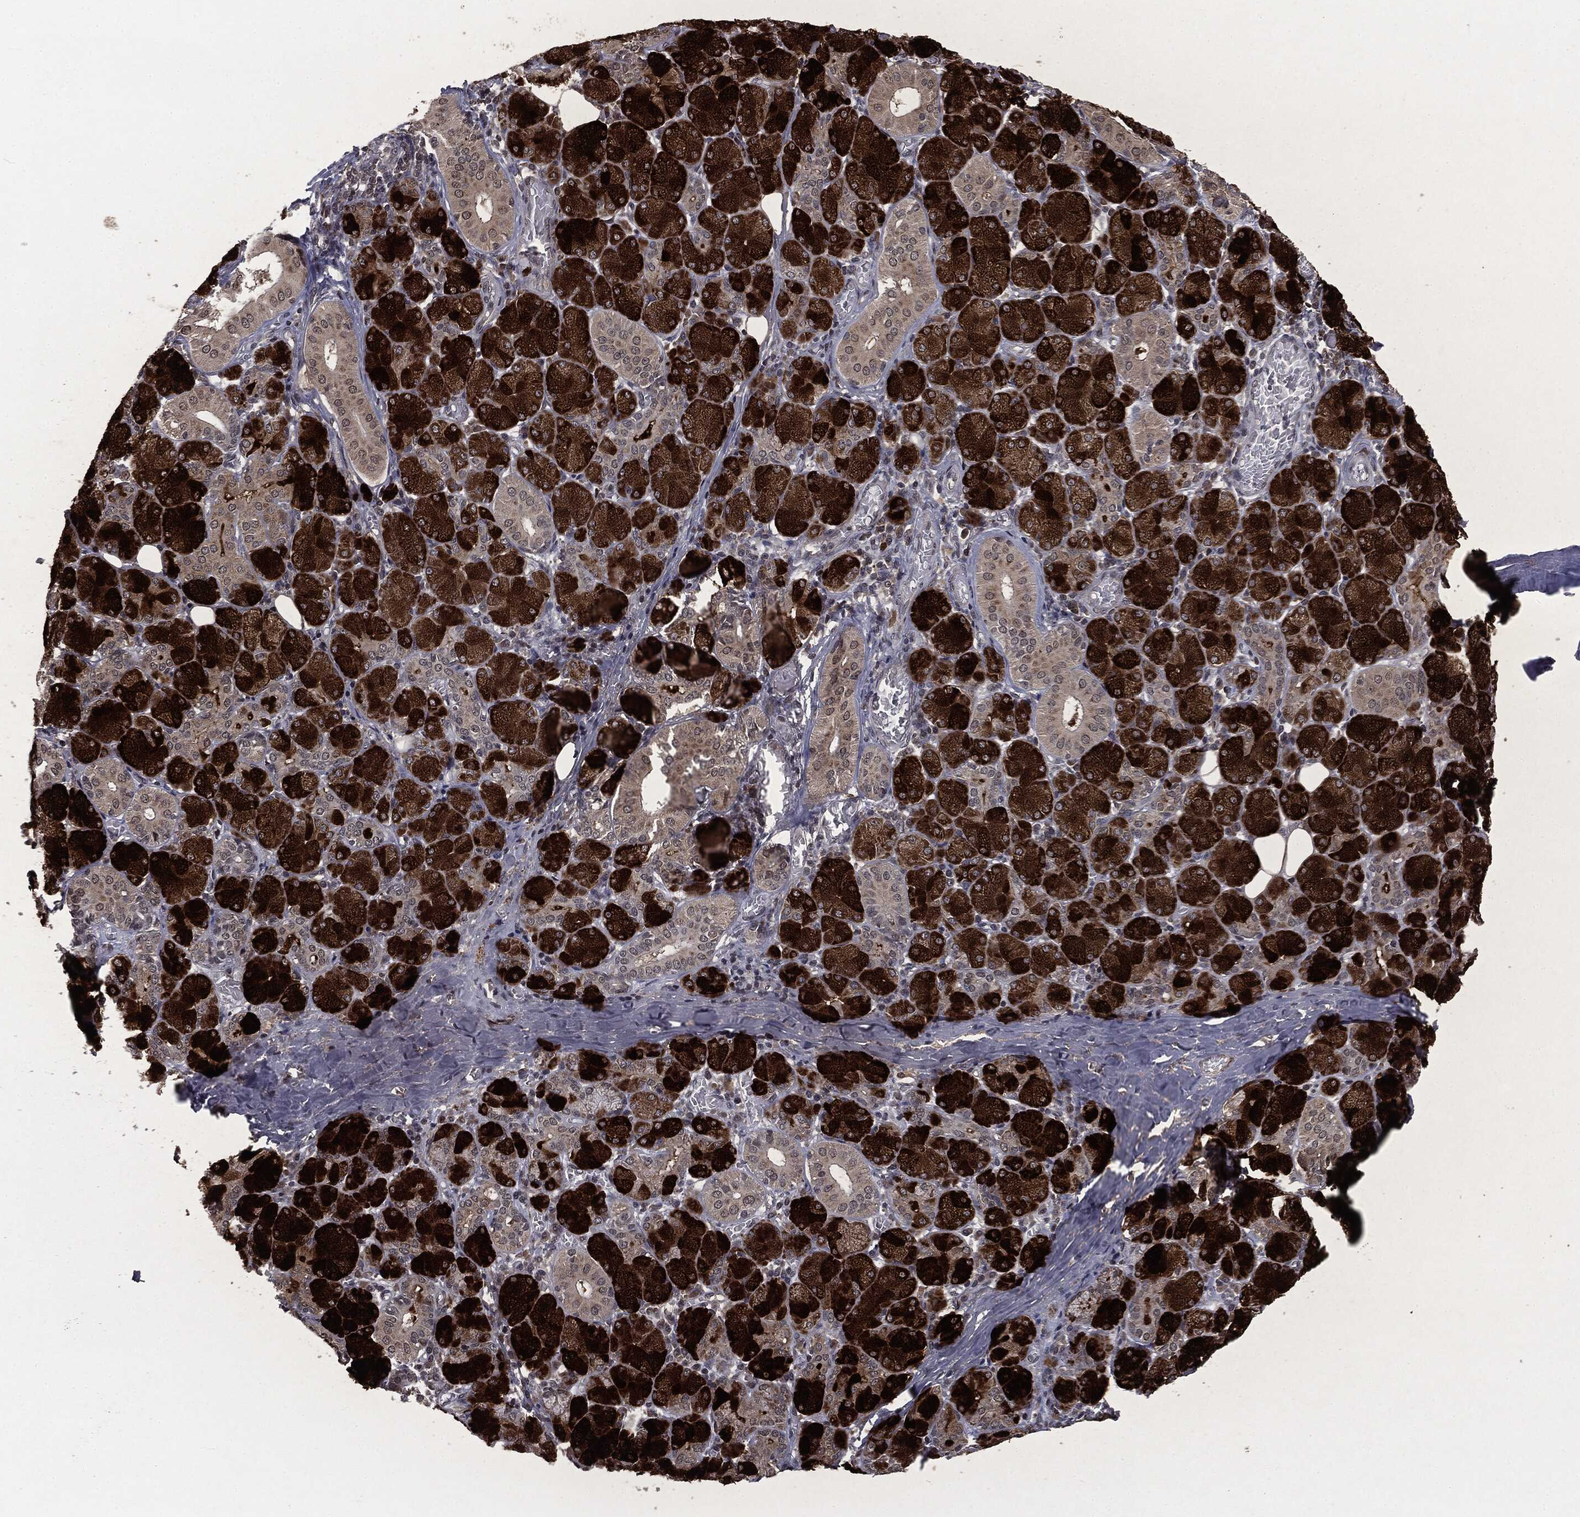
{"staining": {"intensity": "strong", "quantity": "25%-75%", "location": "cytoplasmic/membranous"}, "tissue": "salivary gland", "cell_type": "Glandular cells", "image_type": "normal", "snomed": [{"axis": "morphology", "description": "Normal tissue, NOS"}, {"axis": "topography", "description": "Salivary gland"}, {"axis": "topography", "description": "Peripheral nerve tissue"}], "caption": "Glandular cells reveal high levels of strong cytoplasmic/membranous staining in about 25%-75% of cells in unremarkable salivary gland. The staining is performed using DAB brown chromogen to label protein expression. The nuclei are counter-stained blue using hematoxylin.", "gene": "STAU2", "patient": {"sex": "female", "age": 24}}